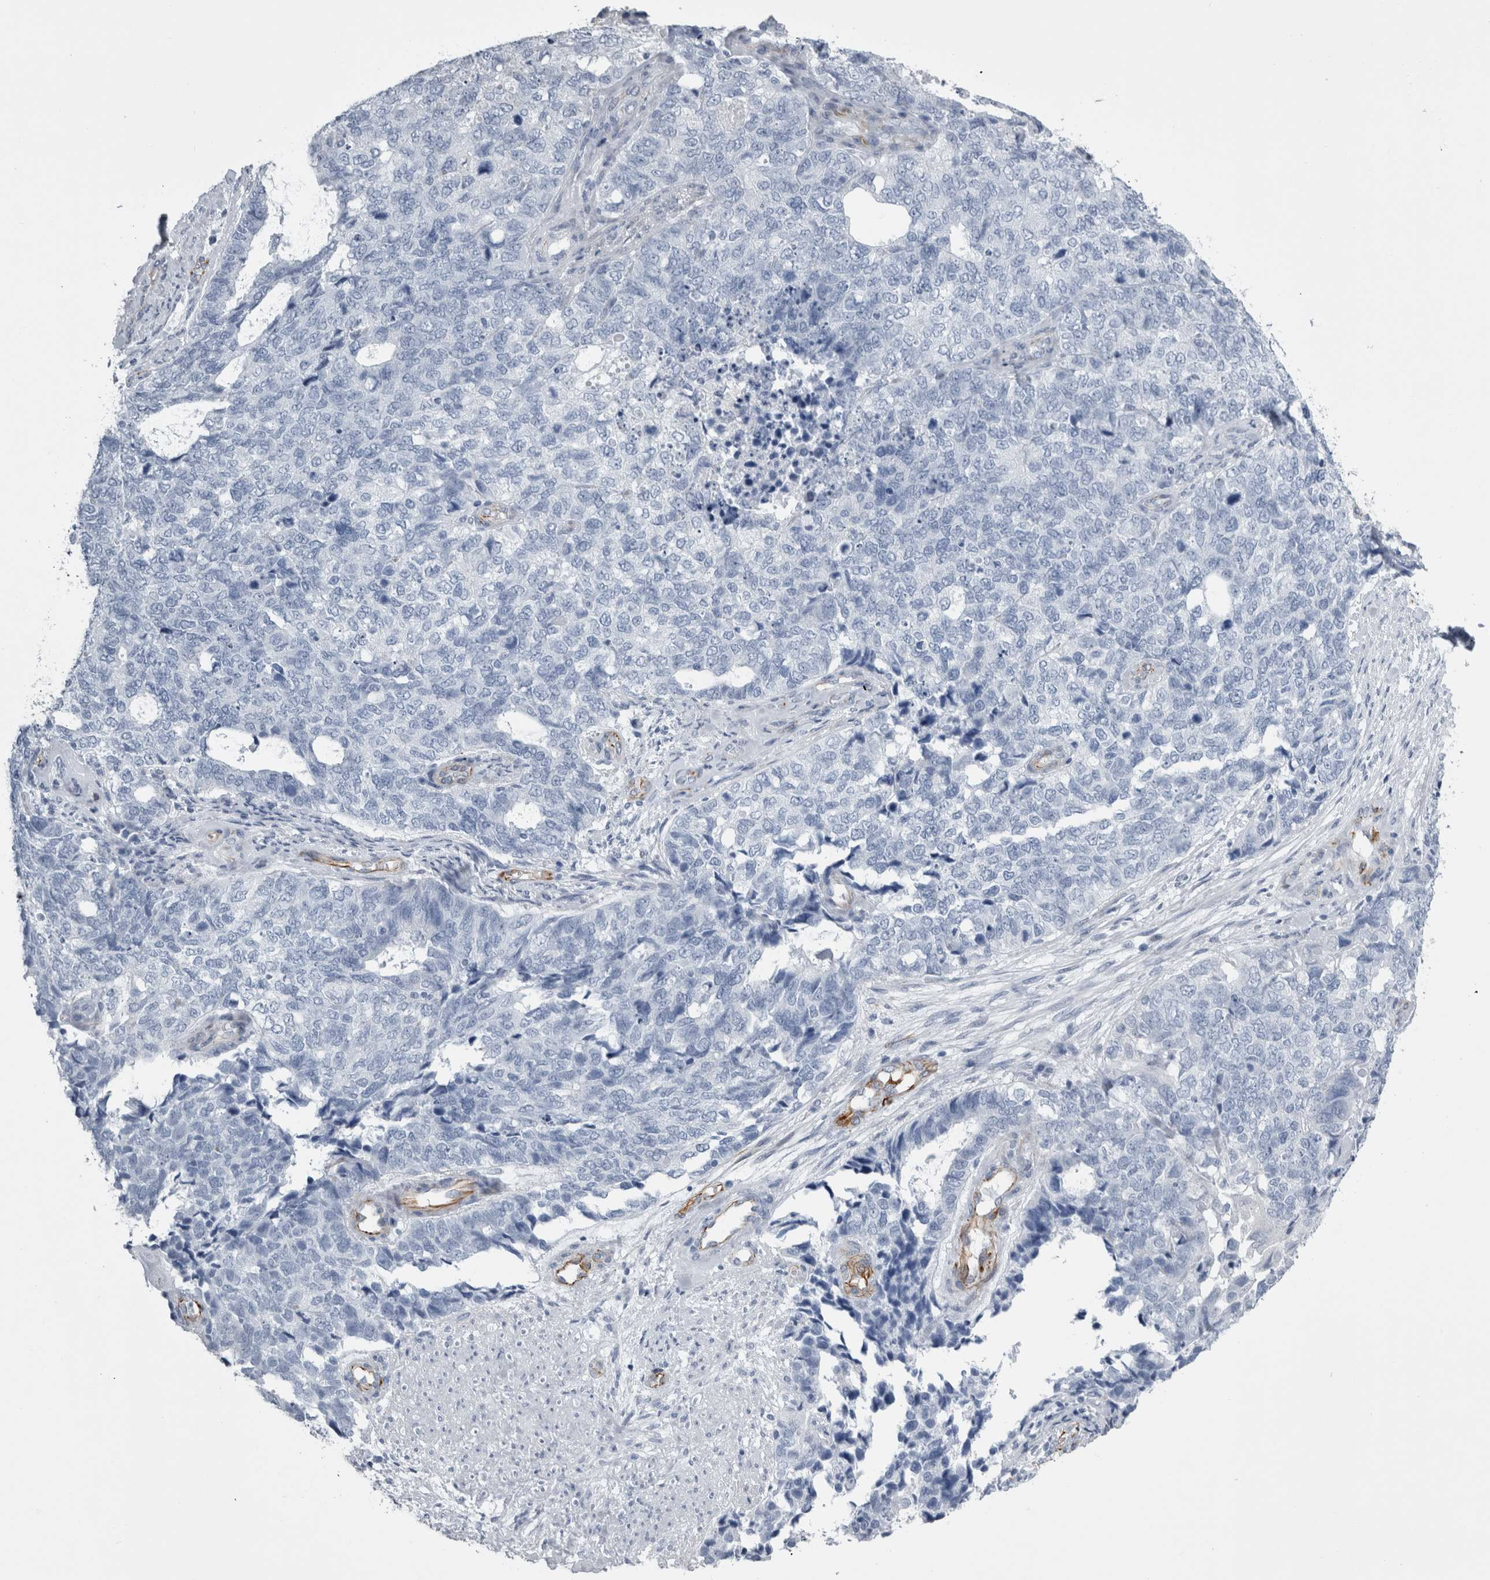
{"staining": {"intensity": "negative", "quantity": "none", "location": "none"}, "tissue": "cervical cancer", "cell_type": "Tumor cells", "image_type": "cancer", "snomed": [{"axis": "morphology", "description": "Squamous cell carcinoma, NOS"}, {"axis": "topography", "description": "Cervix"}], "caption": "Protein analysis of cervical cancer displays no significant staining in tumor cells.", "gene": "VWDE", "patient": {"sex": "female", "age": 63}}